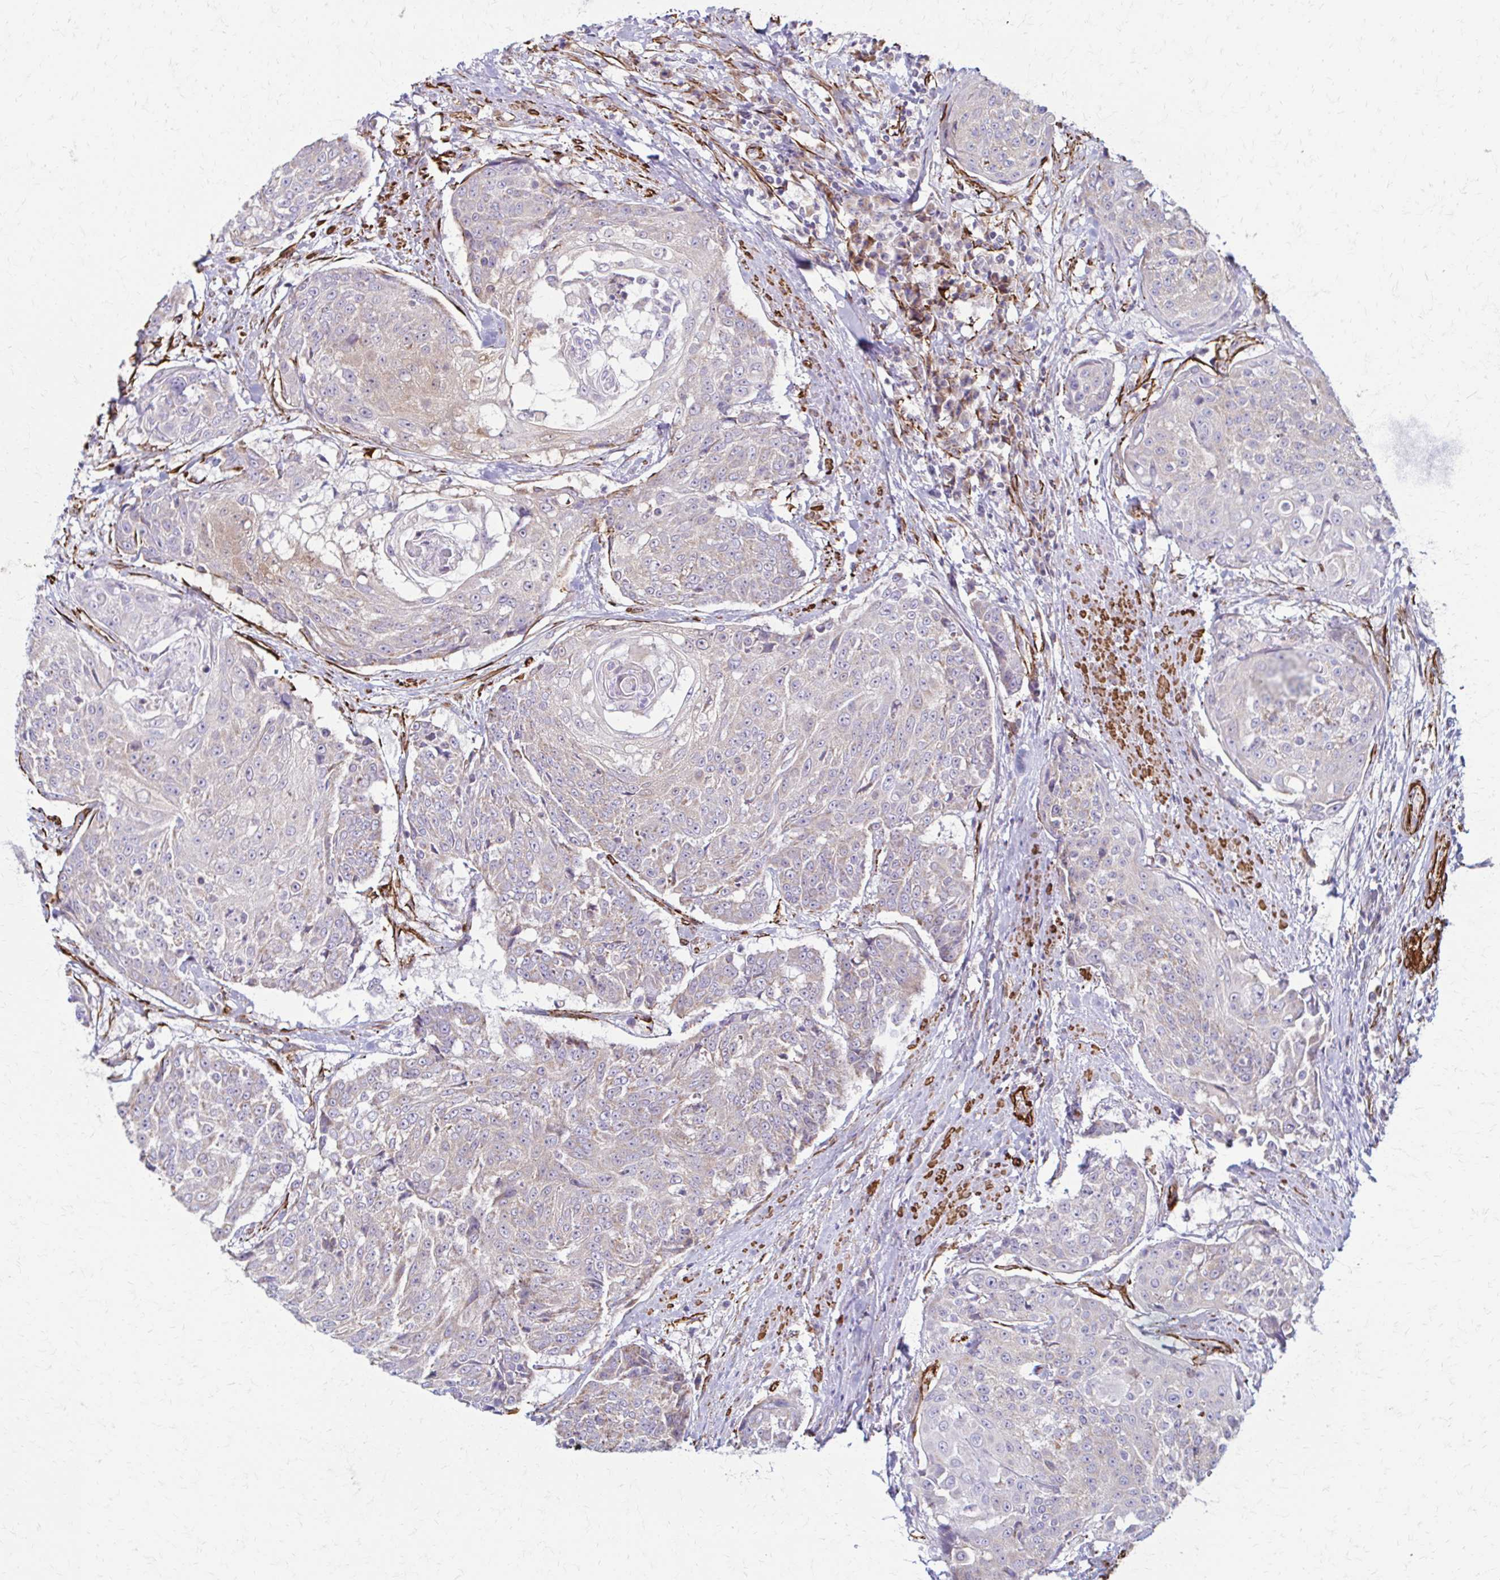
{"staining": {"intensity": "weak", "quantity": "<25%", "location": "cytoplasmic/membranous"}, "tissue": "urothelial cancer", "cell_type": "Tumor cells", "image_type": "cancer", "snomed": [{"axis": "morphology", "description": "Urothelial carcinoma, High grade"}, {"axis": "topography", "description": "Urinary bladder"}], "caption": "IHC of human high-grade urothelial carcinoma displays no expression in tumor cells.", "gene": "TIMMDC1", "patient": {"sex": "female", "age": 63}}